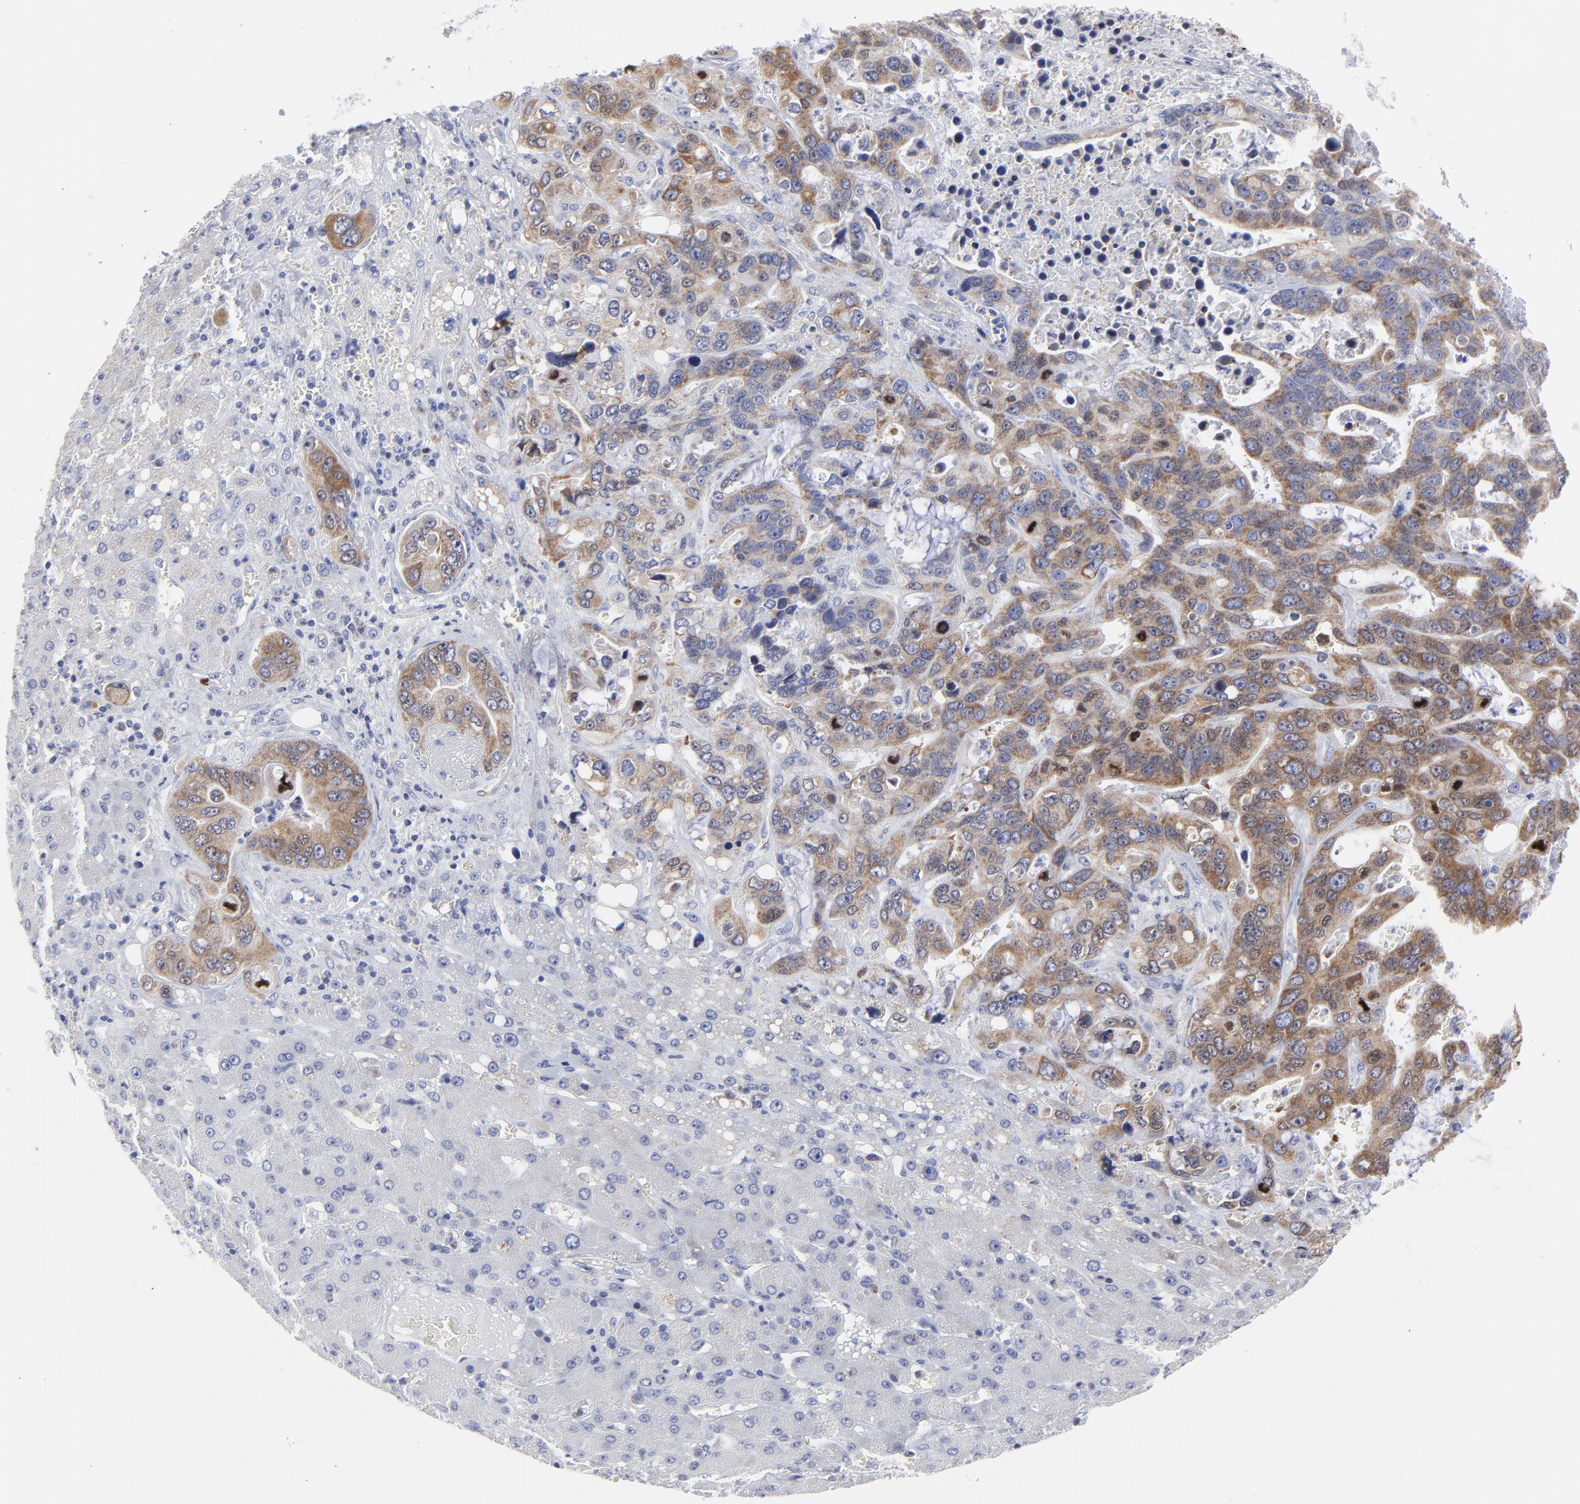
{"staining": {"intensity": "moderate", "quantity": ">75%", "location": "cytoplasmic/membranous"}, "tissue": "liver cancer", "cell_type": "Tumor cells", "image_type": "cancer", "snomed": [{"axis": "morphology", "description": "Cholangiocarcinoma"}, {"axis": "topography", "description": "Liver"}], "caption": "This photomicrograph reveals liver cancer stained with immunohistochemistry (IHC) to label a protein in brown. The cytoplasmic/membranous of tumor cells show moderate positivity for the protein. Nuclei are counter-stained blue.", "gene": "NCAPH", "patient": {"sex": "female", "age": 65}}